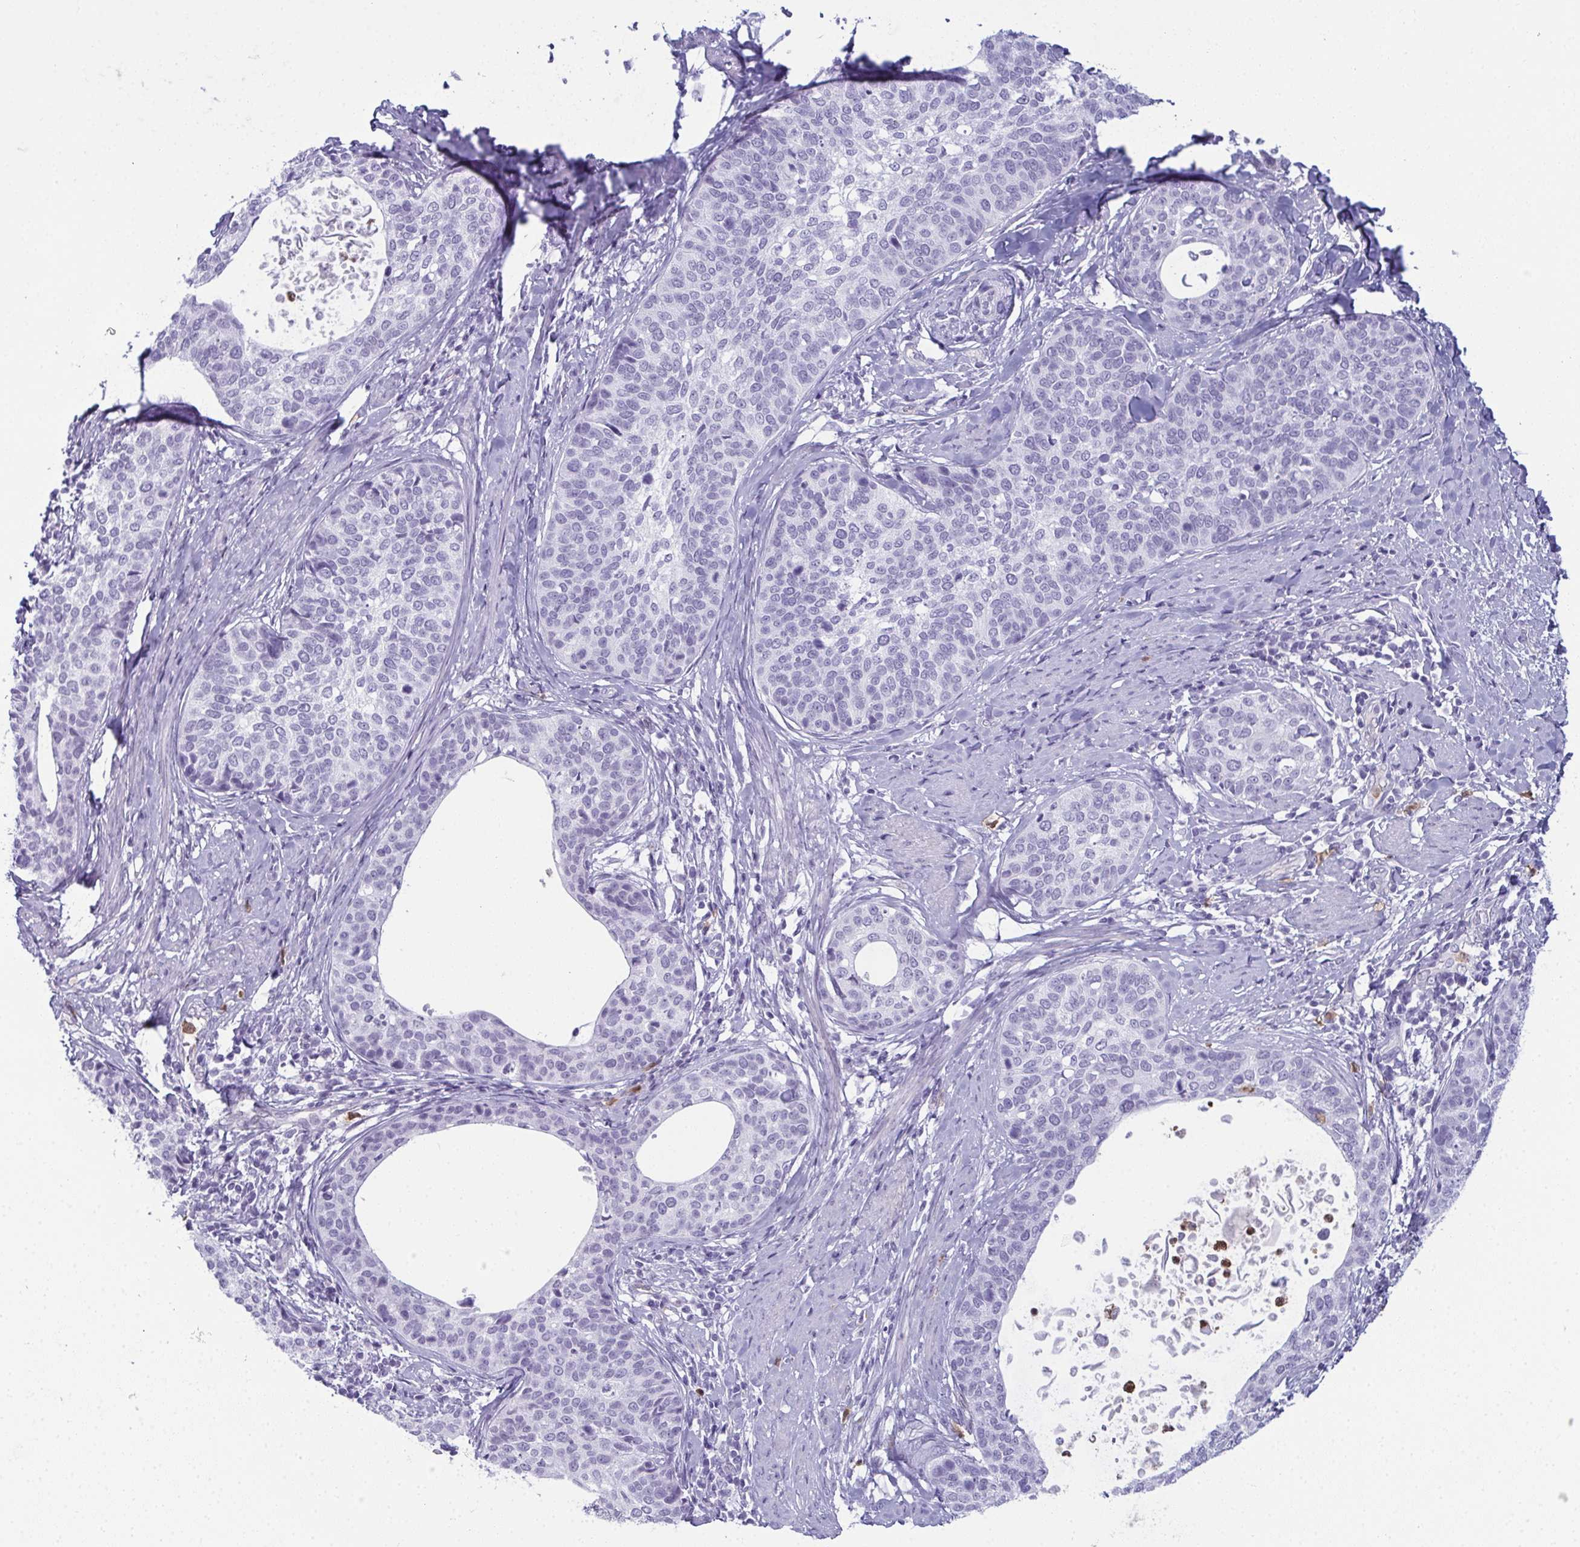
{"staining": {"intensity": "negative", "quantity": "none", "location": "none"}, "tissue": "cervical cancer", "cell_type": "Tumor cells", "image_type": "cancer", "snomed": [{"axis": "morphology", "description": "Squamous cell carcinoma, NOS"}, {"axis": "topography", "description": "Cervix"}], "caption": "Micrograph shows no protein positivity in tumor cells of squamous cell carcinoma (cervical) tissue.", "gene": "CDA", "patient": {"sex": "female", "age": 69}}